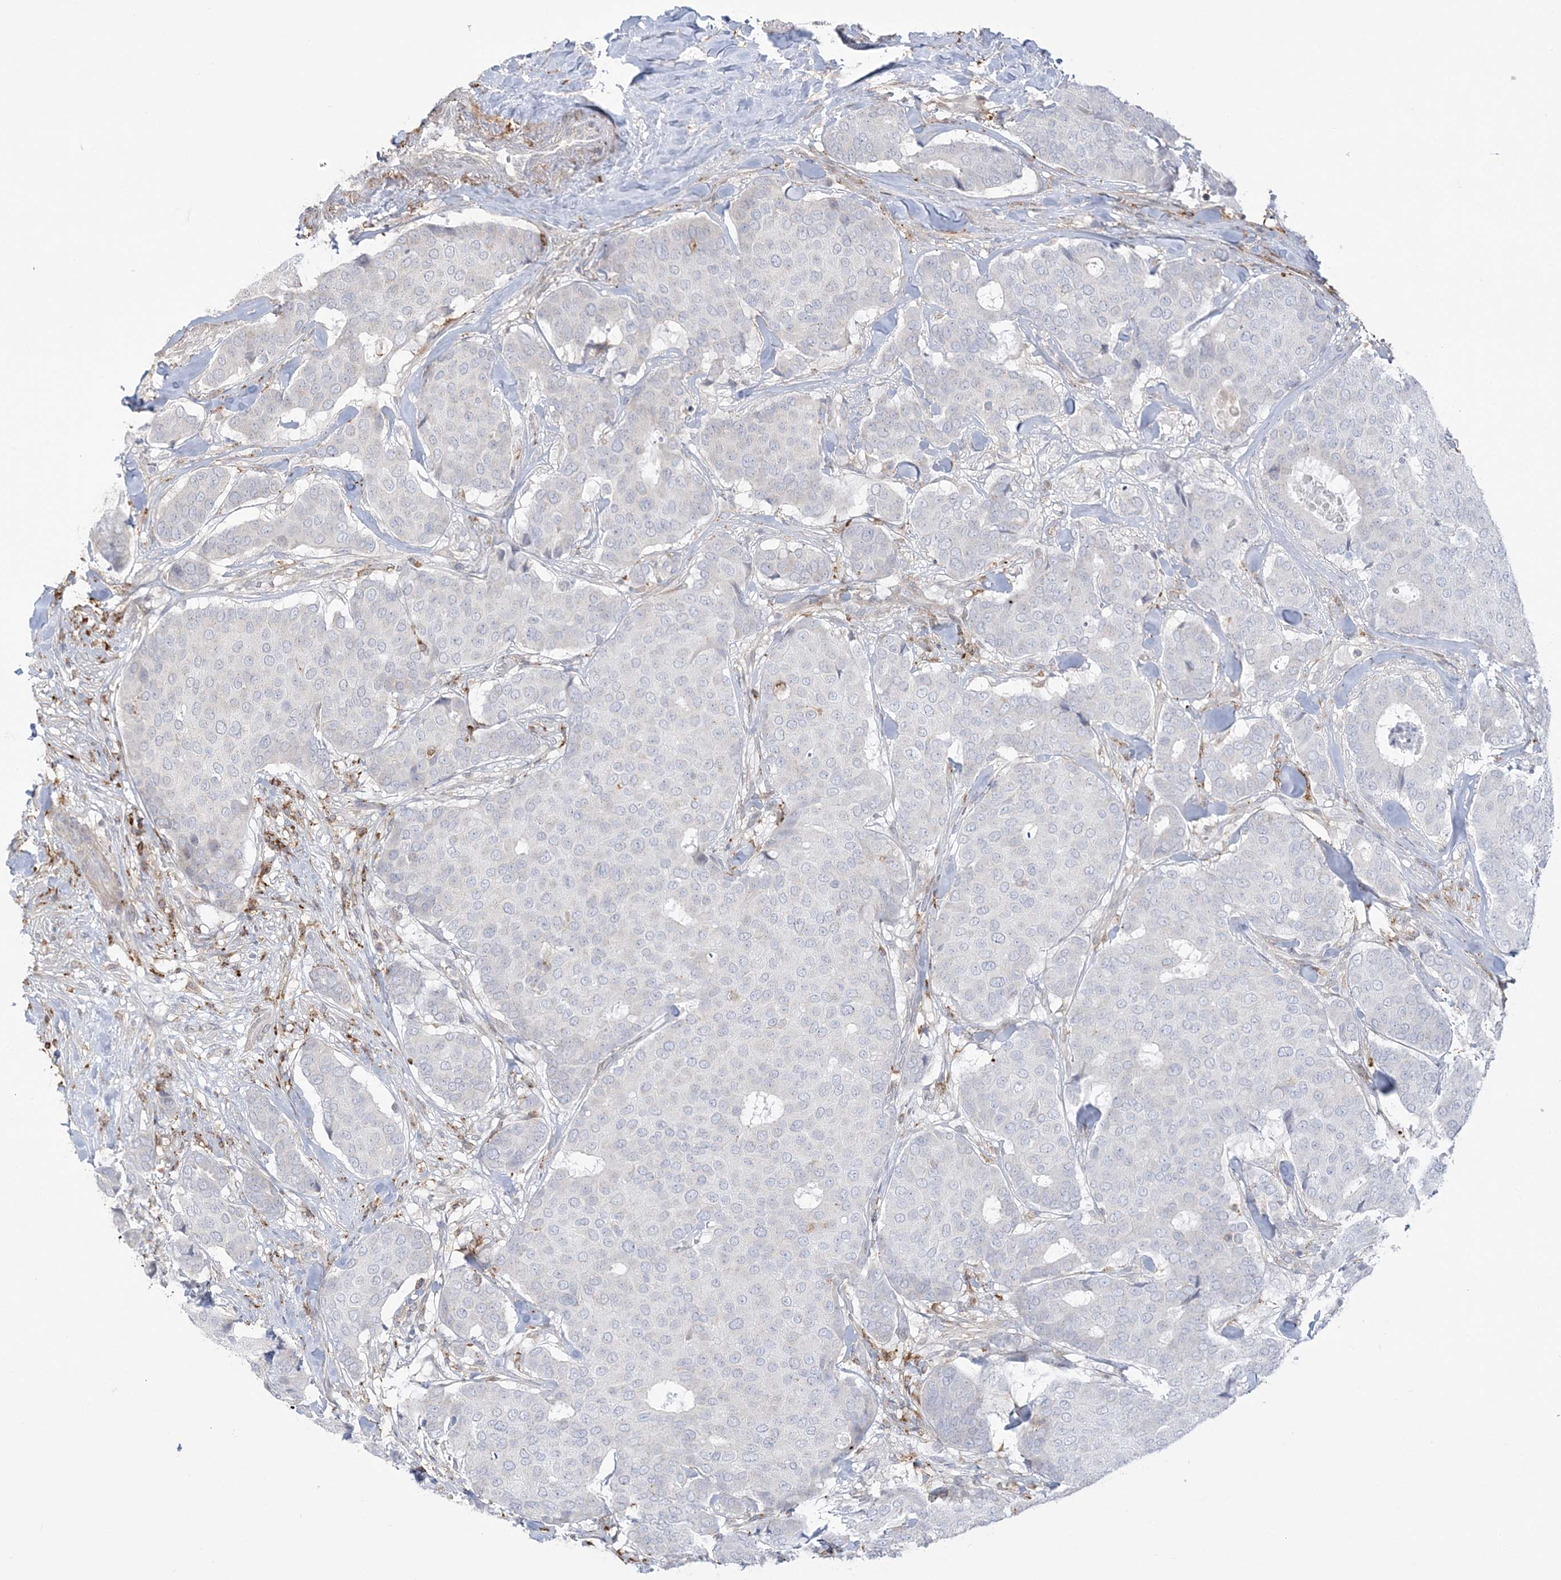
{"staining": {"intensity": "negative", "quantity": "none", "location": "none"}, "tissue": "breast cancer", "cell_type": "Tumor cells", "image_type": "cancer", "snomed": [{"axis": "morphology", "description": "Duct carcinoma"}, {"axis": "topography", "description": "Breast"}], "caption": "An image of human breast invasive ductal carcinoma is negative for staining in tumor cells.", "gene": "HAAO", "patient": {"sex": "female", "age": 75}}